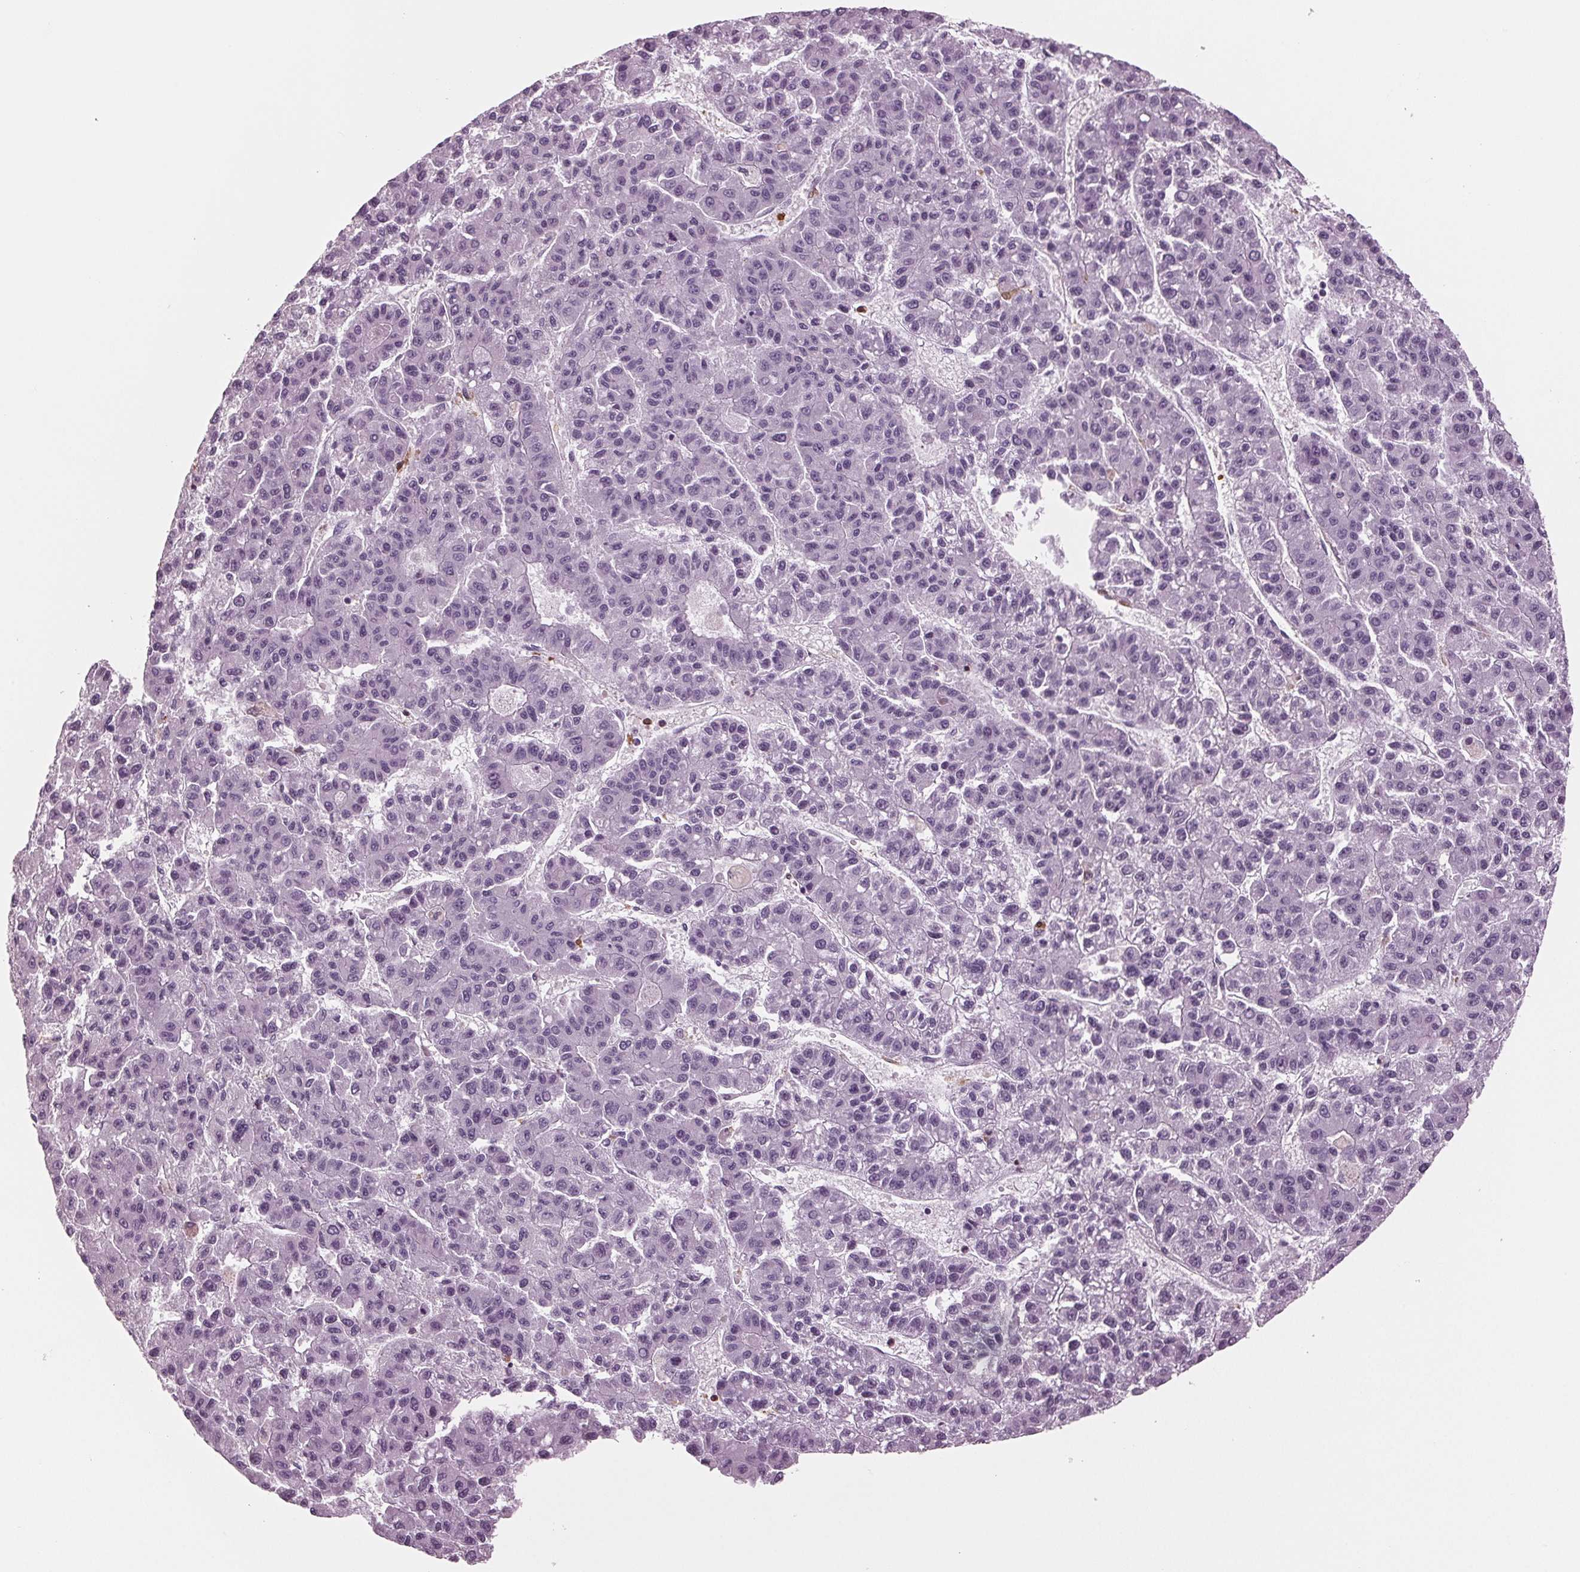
{"staining": {"intensity": "negative", "quantity": "none", "location": "none"}, "tissue": "liver cancer", "cell_type": "Tumor cells", "image_type": "cancer", "snomed": [{"axis": "morphology", "description": "Carcinoma, Hepatocellular, NOS"}, {"axis": "topography", "description": "Liver"}], "caption": "A photomicrograph of liver cancer stained for a protein exhibits no brown staining in tumor cells. (Stains: DAB (3,3'-diaminobenzidine) IHC with hematoxylin counter stain, Microscopy: brightfield microscopy at high magnification).", "gene": "BTLA", "patient": {"sex": "male", "age": 70}}